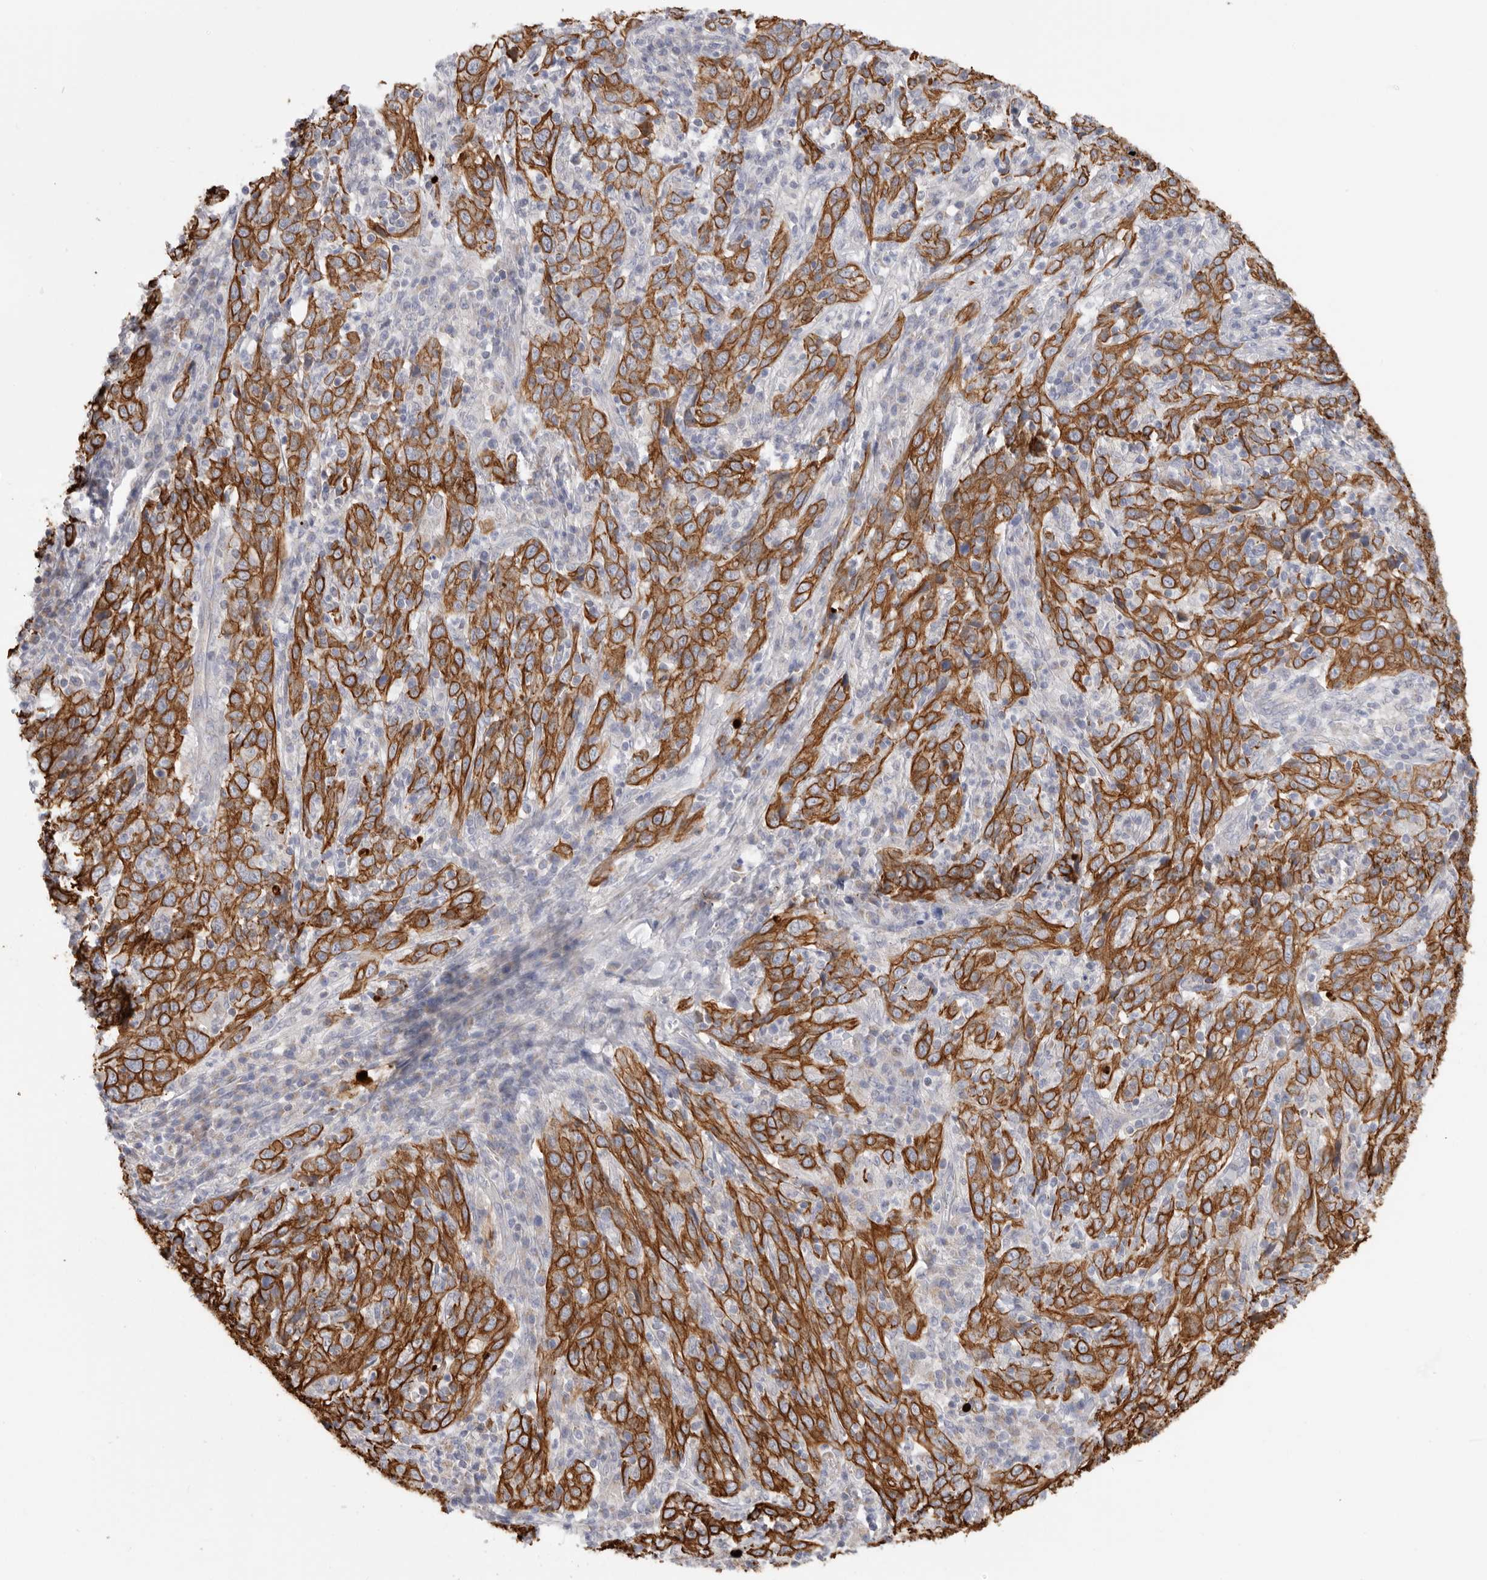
{"staining": {"intensity": "strong", "quantity": ">75%", "location": "cytoplasmic/membranous"}, "tissue": "cervical cancer", "cell_type": "Tumor cells", "image_type": "cancer", "snomed": [{"axis": "morphology", "description": "Squamous cell carcinoma, NOS"}, {"axis": "topography", "description": "Cervix"}], "caption": "Cervical cancer (squamous cell carcinoma) stained with a protein marker demonstrates strong staining in tumor cells.", "gene": "MTFR1L", "patient": {"sex": "female", "age": 46}}